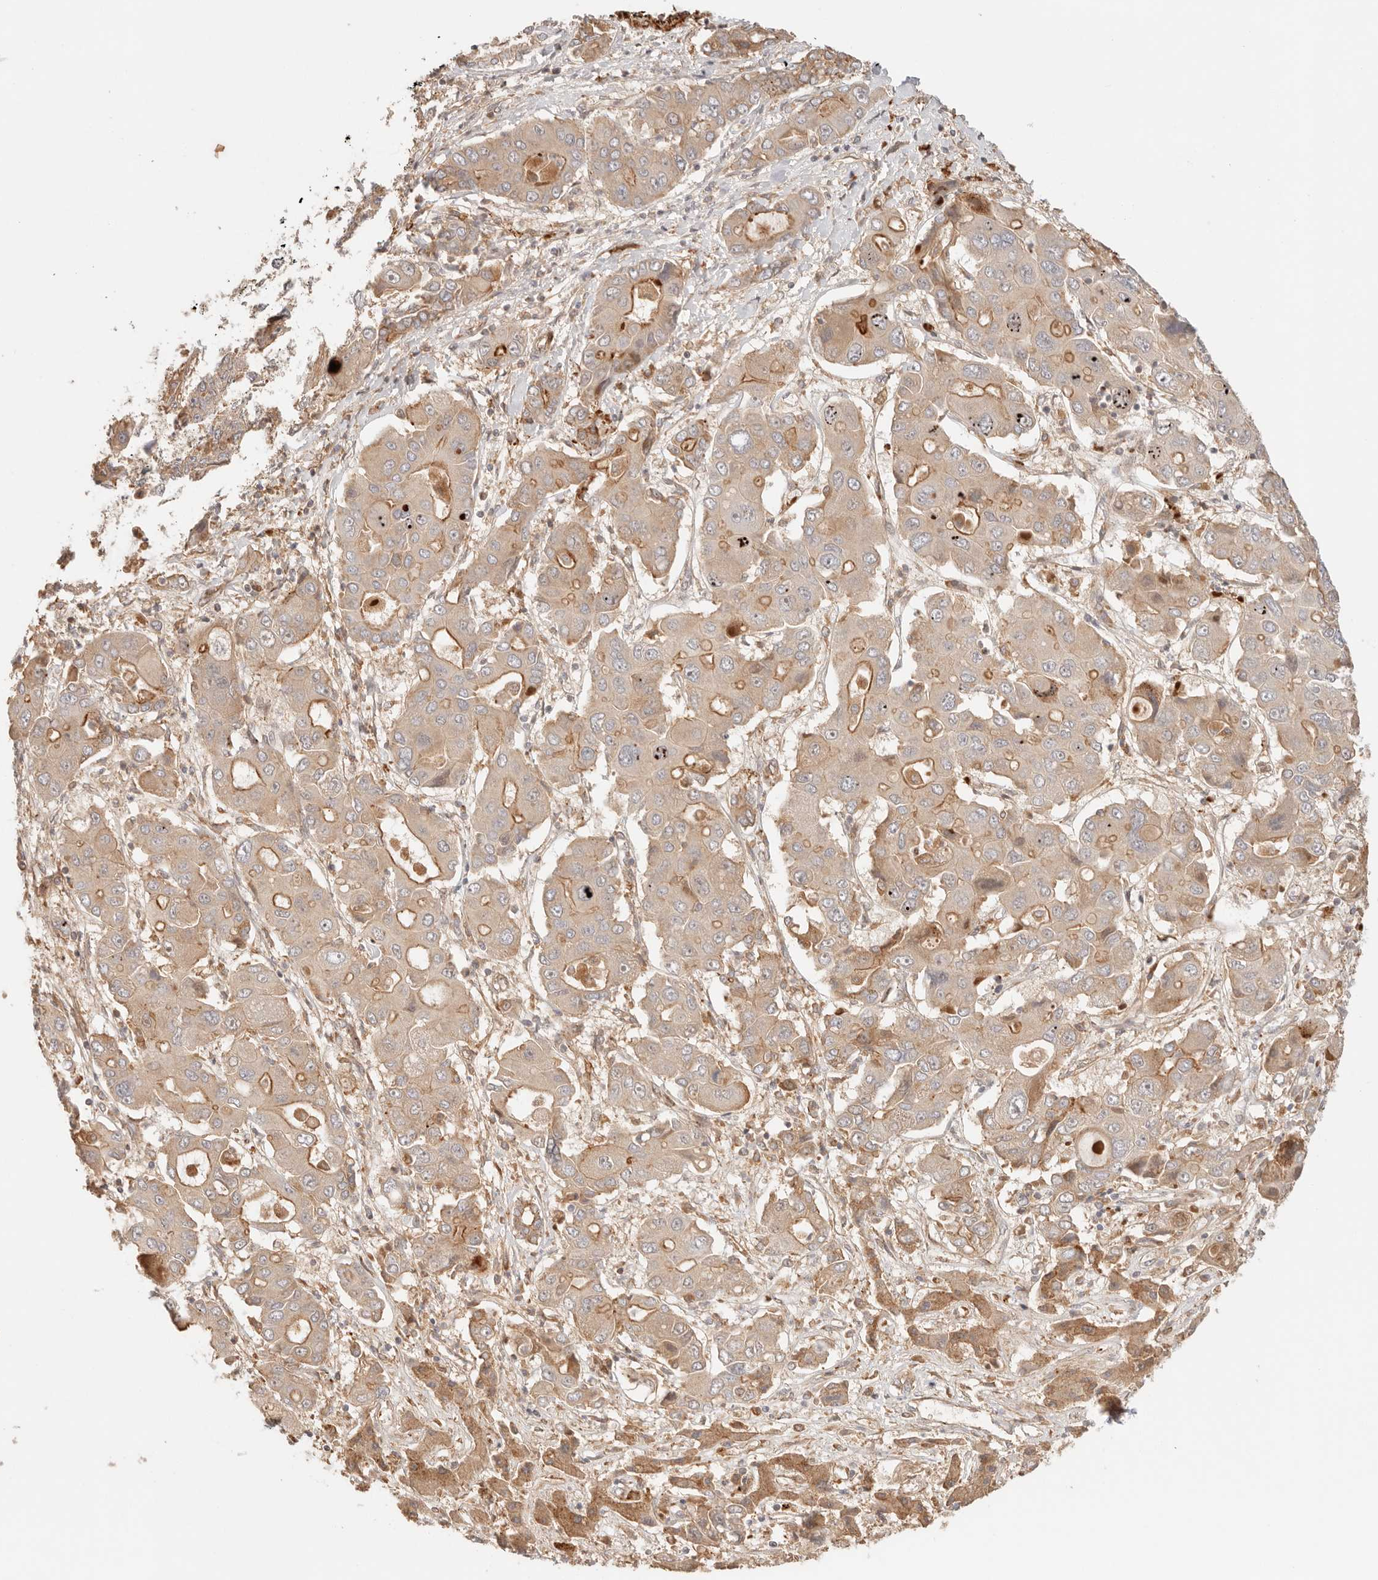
{"staining": {"intensity": "moderate", "quantity": ">75%", "location": "cytoplasmic/membranous"}, "tissue": "liver cancer", "cell_type": "Tumor cells", "image_type": "cancer", "snomed": [{"axis": "morphology", "description": "Cholangiocarcinoma"}, {"axis": "topography", "description": "Liver"}], "caption": "Immunohistochemical staining of human liver cancer (cholangiocarcinoma) shows medium levels of moderate cytoplasmic/membranous expression in approximately >75% of tumor cells.", "gene": "IL1R2", "patient": {"sex": "male", "age": 67}}